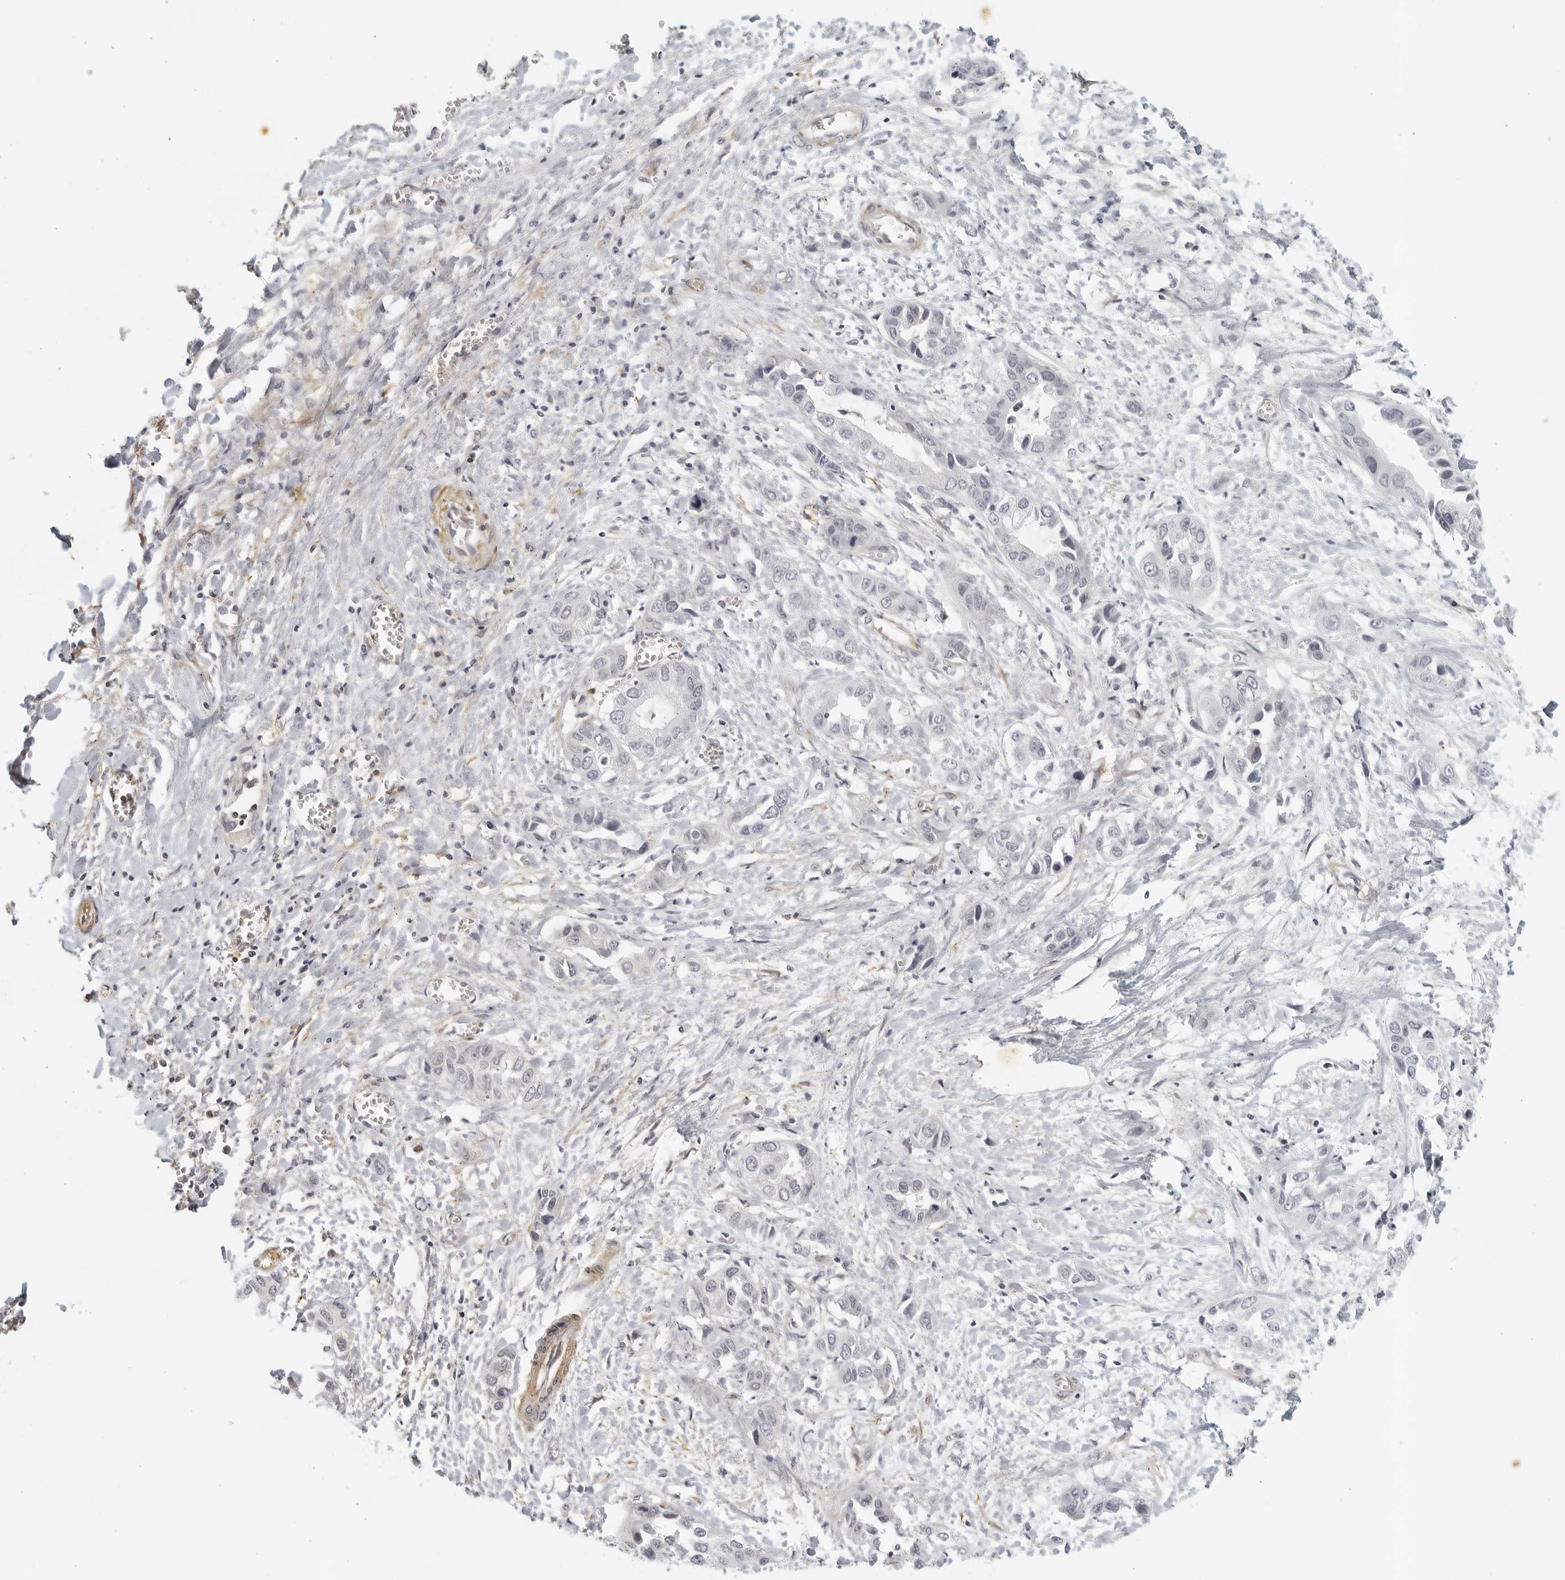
{"staining": {"intensity": "negative", "quantity": "none", "location": "none"}, "tissue": "liver cancer", "cell_type": "Tumor cells", "image_type": "cancer", "snomed": [{"axis": "morphology", "description": "Cholangiocarcinoma"}, {"axis": "topography", "description": "Liver"}], "caption": "A histopathology image of liver cancer stained for a protein demonstrates no brown staining in tumor cells.", "gene": "SERTAD4", "patient": {"sex": "female", "age": 52}}